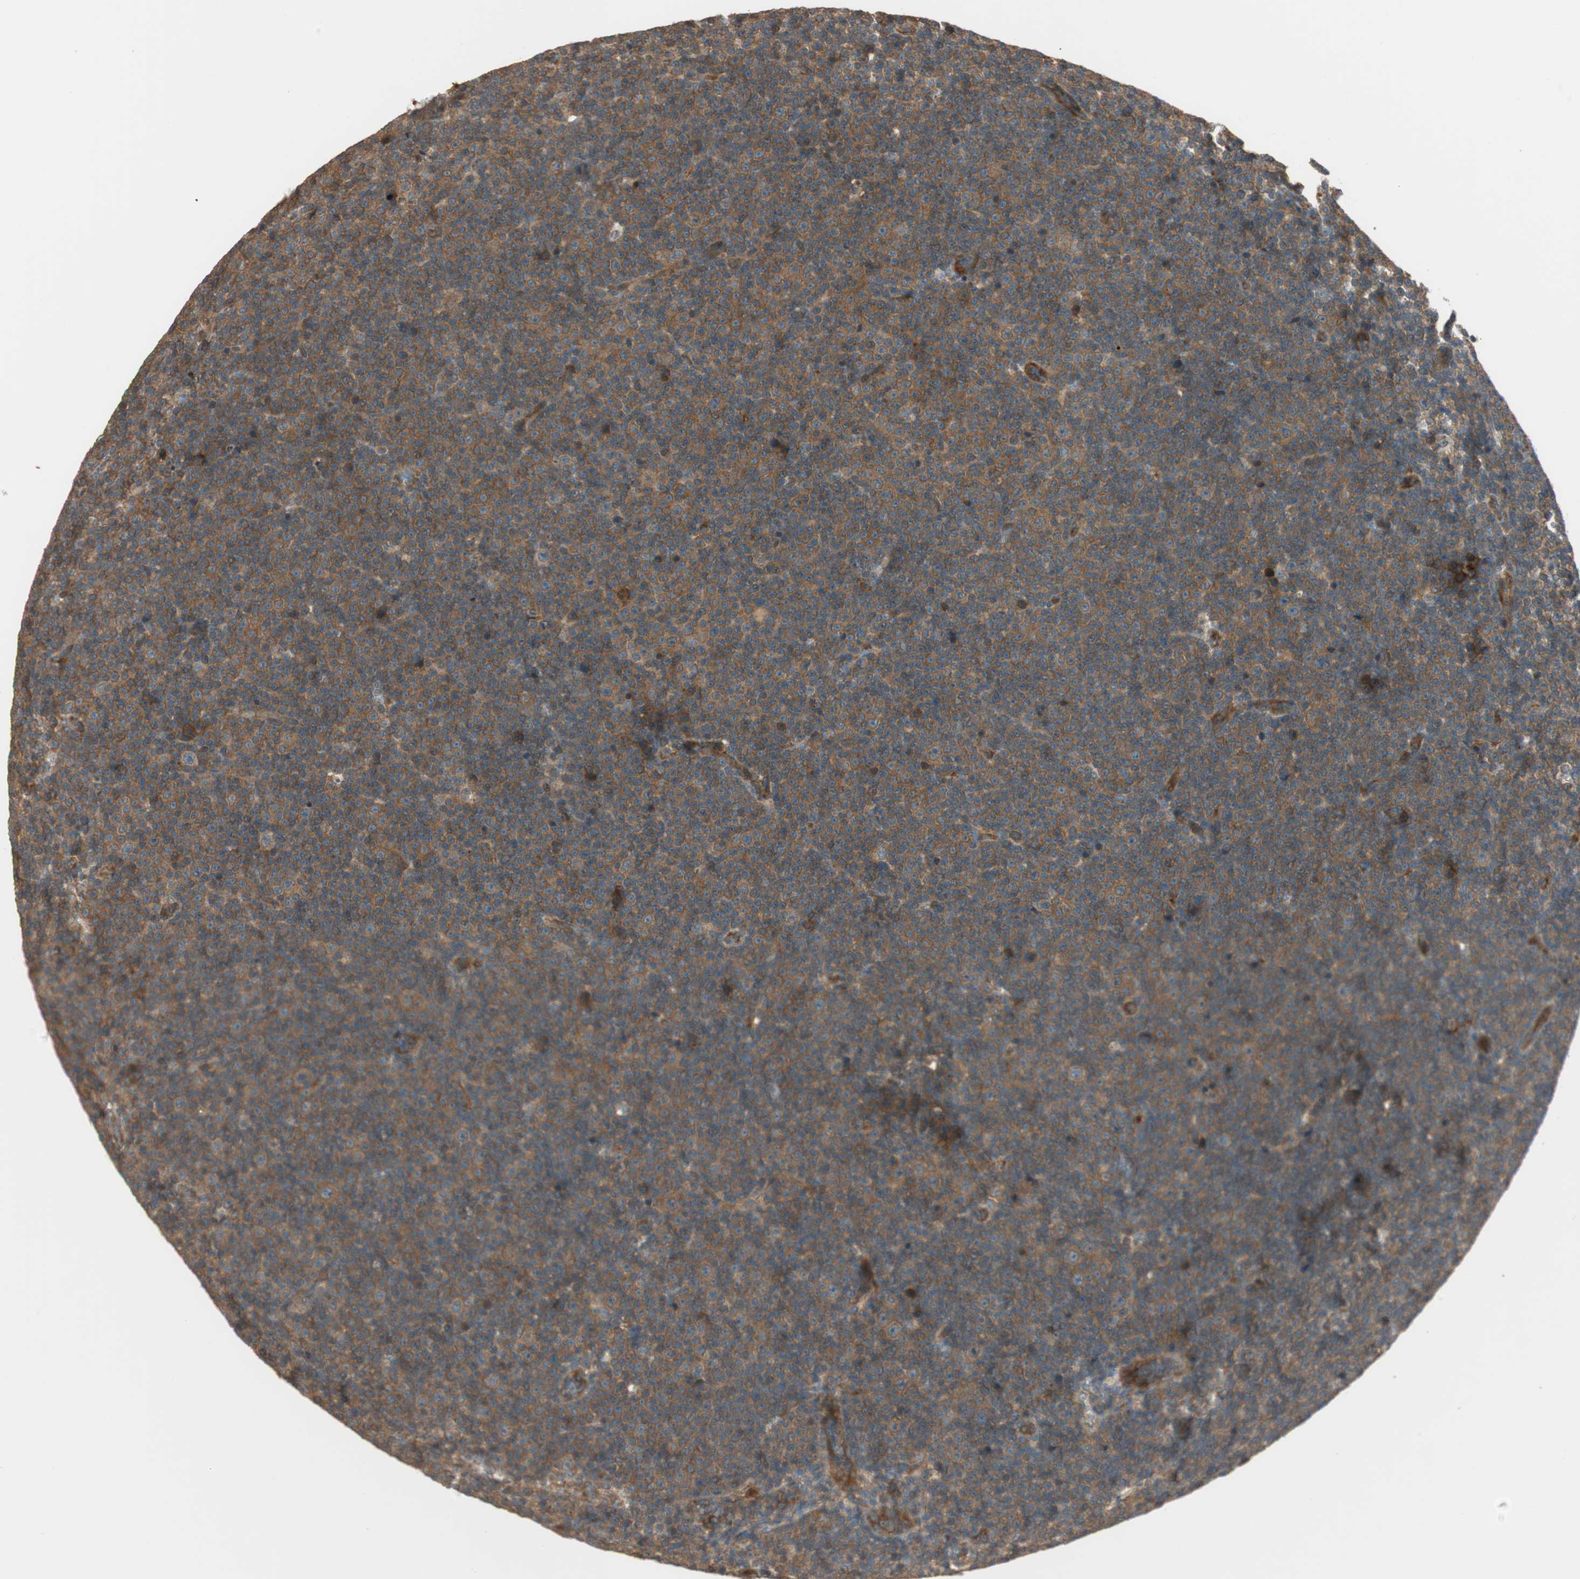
{"staining": {"intensity": "moderate", "quantity": ">75%", "location": "cytoplasmic/membranous"}, "tissue": "lymphoma", "cell_type": "Tumor cells", "image_type": "cancer", "snomed": [{"axis": "morphology", "description": "Malignant lymphoma, non-Hodgkin's type, Low grade"}, {"axis": "topography", "description": "Lymph node"}], "caption": "DAB immunohistochemical staining of malignant lymphoma, non-Hodgkin's type (low-grade) reveals moderate cytoplasmic/membranous protein positivity in approximately >75% of tumor cells.", "gene": "PFDN5", "patient": {"sex": "female", "age": 67}}